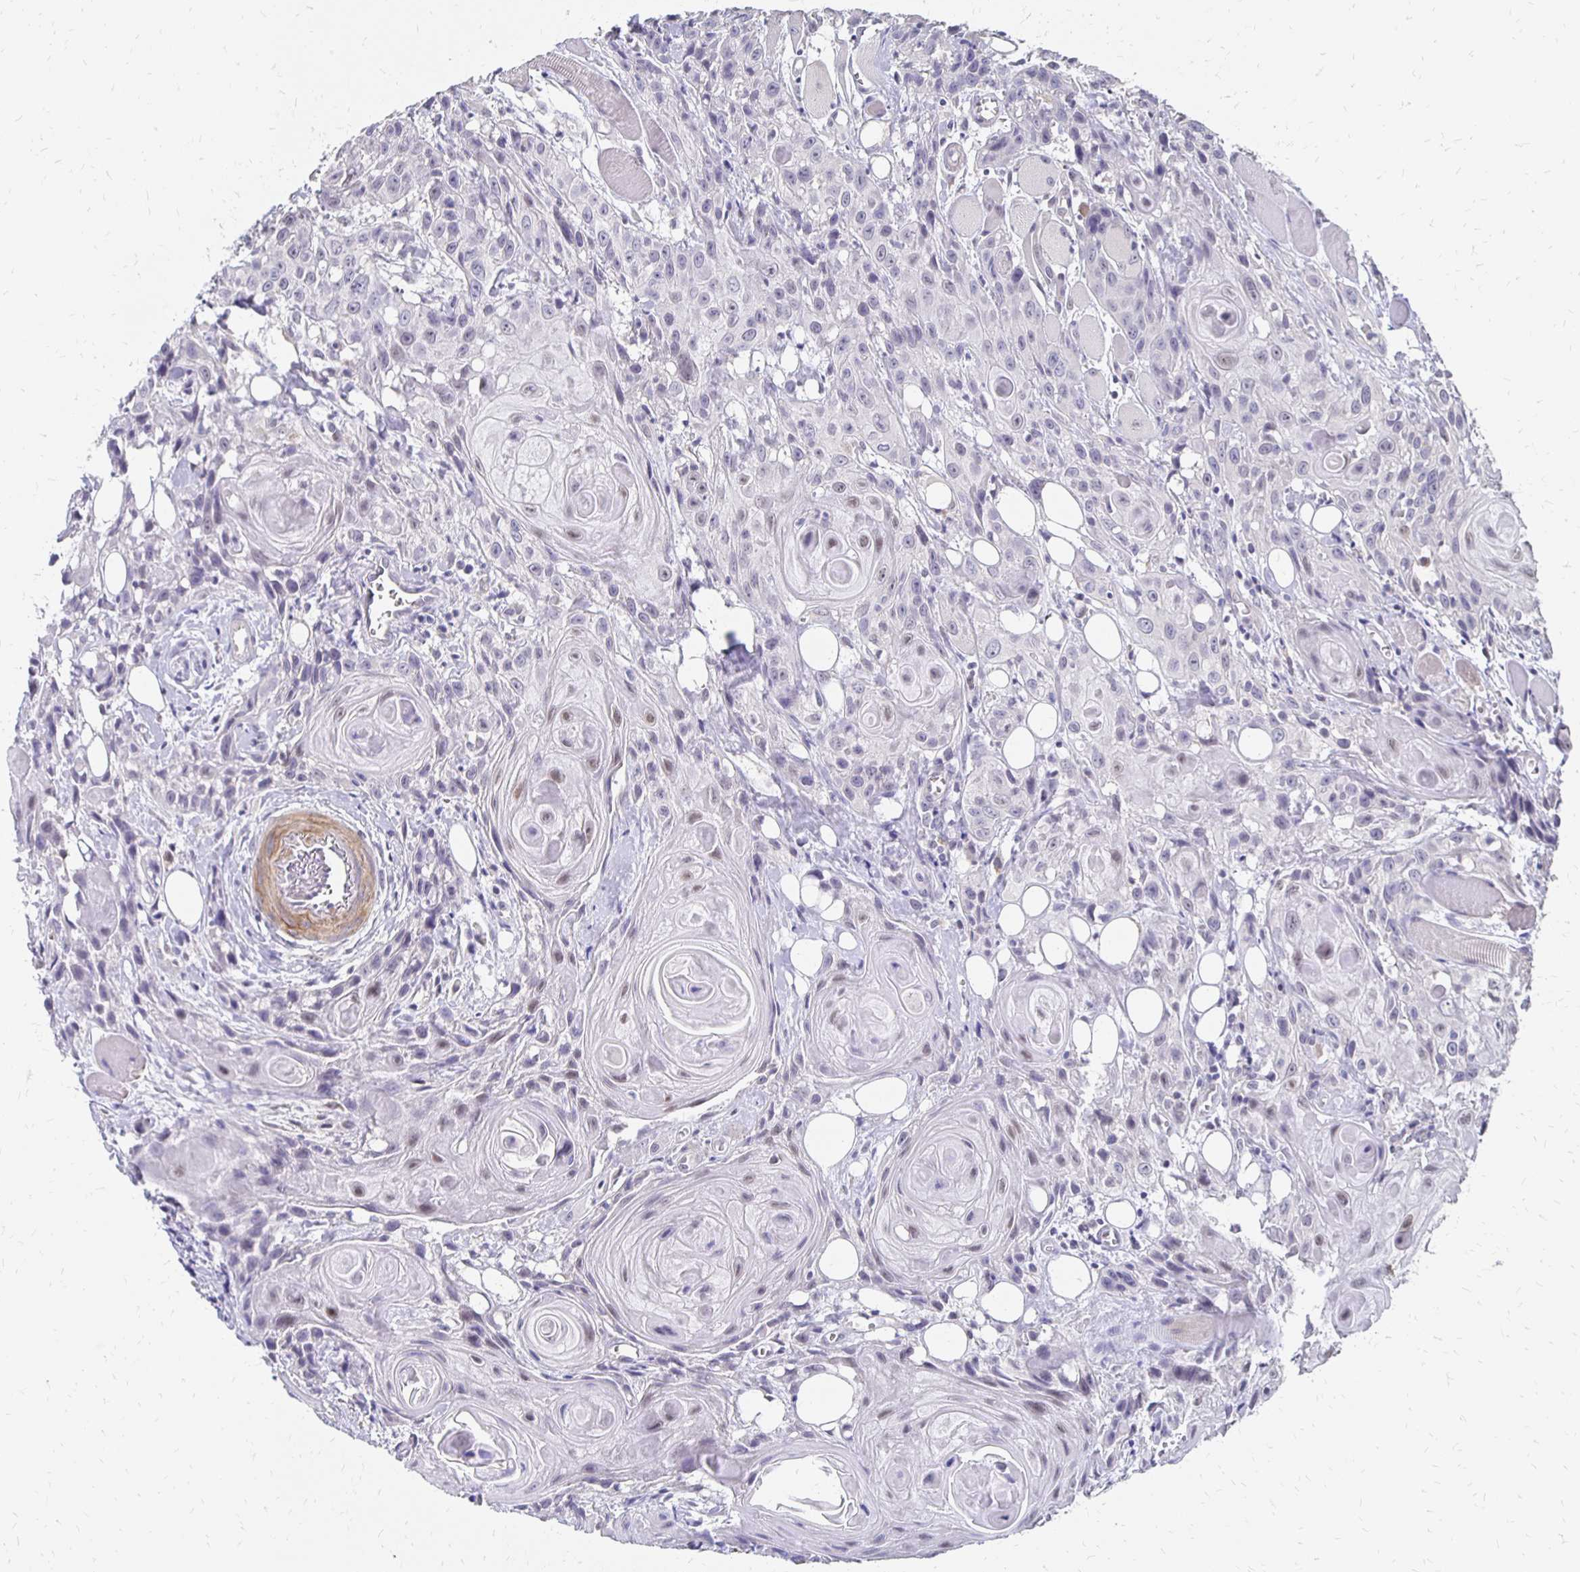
{"staining": {"intensity": "weak", "quantity": "<25%", "location": "nuclear"}, "tissue": "head and neck cancer", "cell_type": "Tumor cells", "image_type": "cancer", "snomed": [{"axis": "morphology", "description": "Squamous cell carcinoma, NOS"}, {"axis": "topography", "description": "Oral tissue"}, {"axis": "topography", "description": "Head-Neck"}], "caption": "This is a image of immunohistochemistry staining of head and neck cancer (squamous cell carcinoma), which shows no staining in tumor cells. Nuclei are stained in blue.", "gene": "ATOSB", "patient": {"sex": "male", "age": 58}}